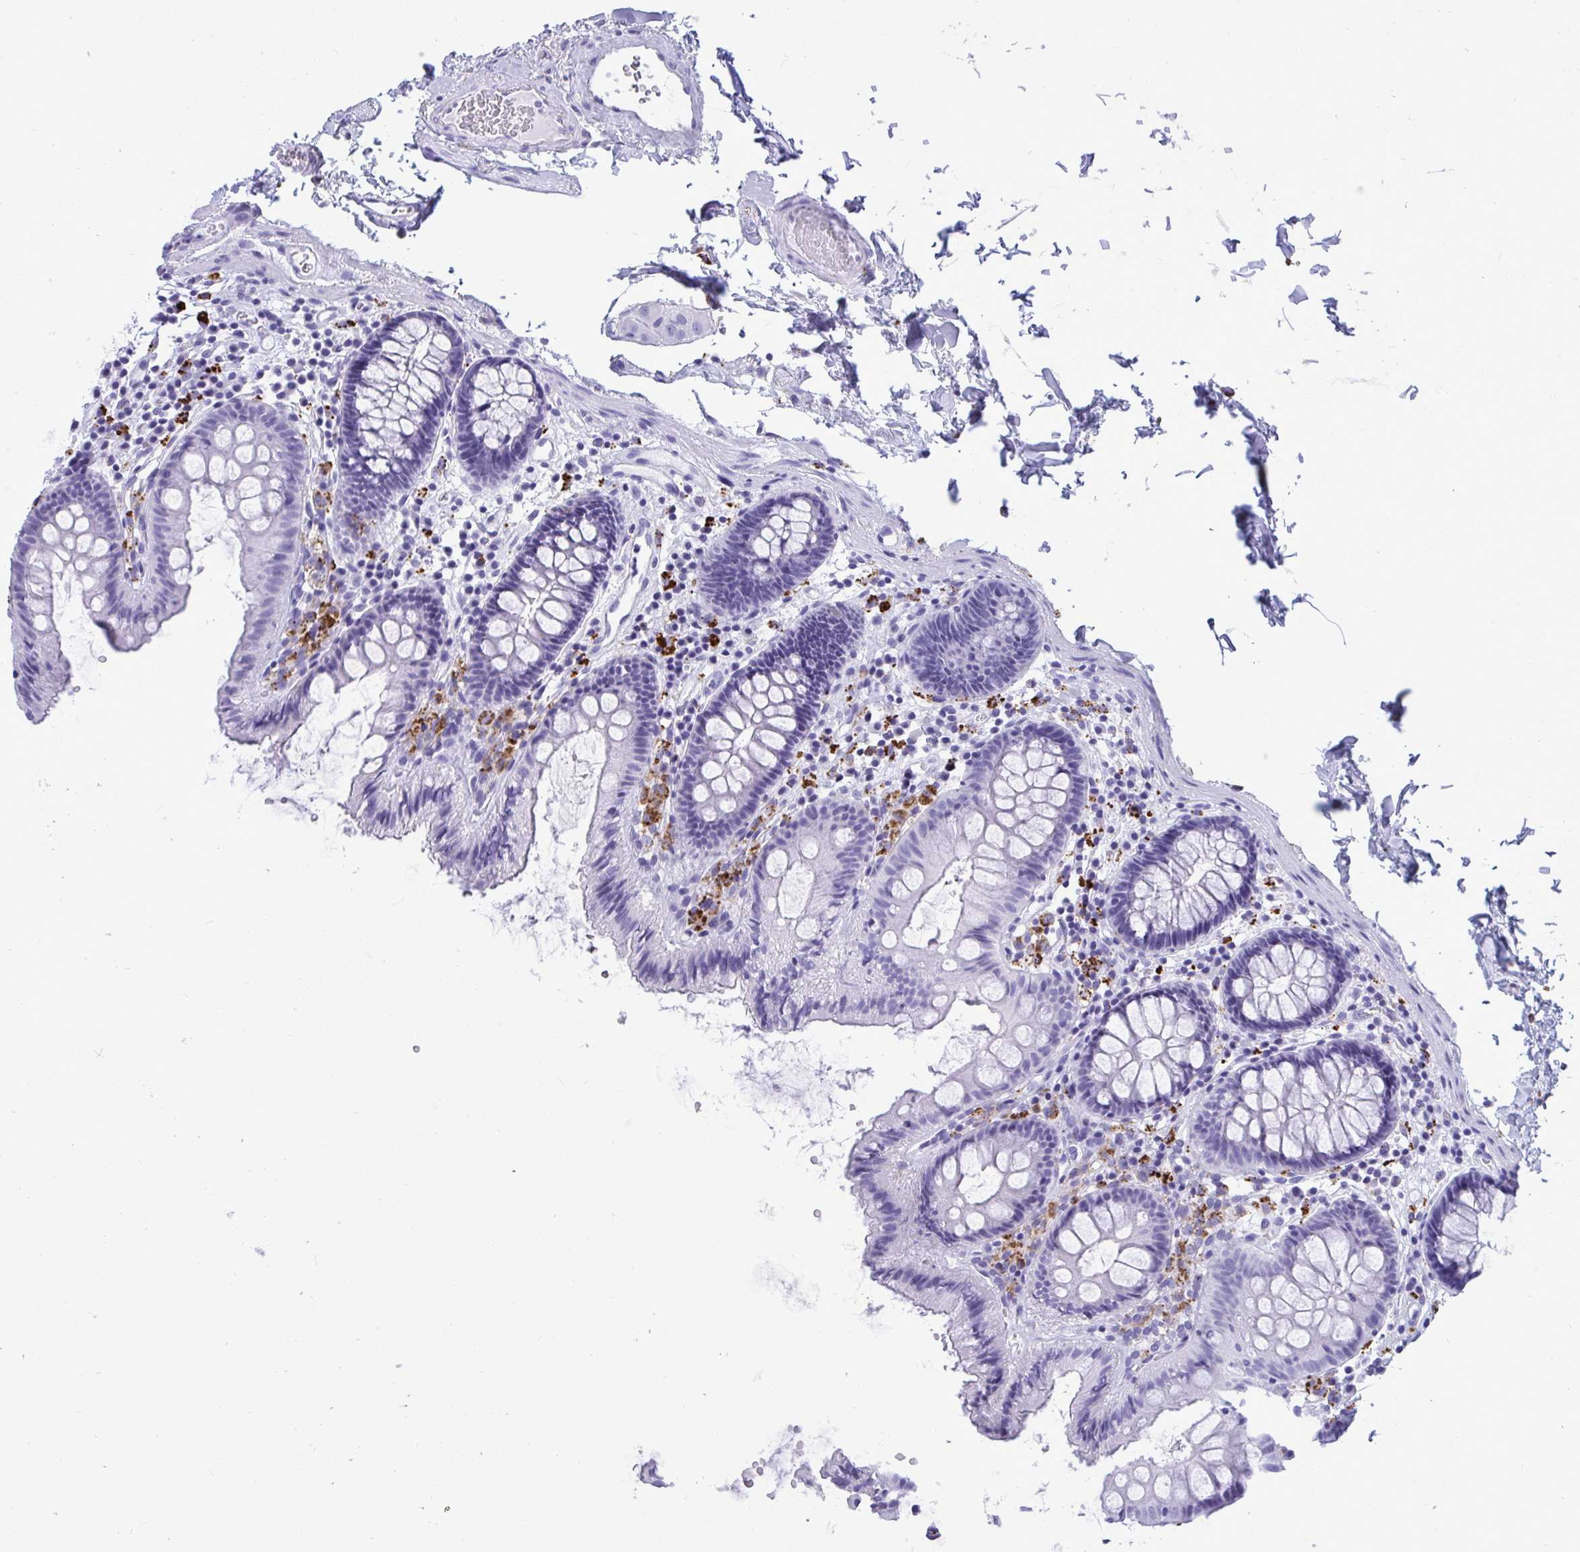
{"staining": {"intensity": "negative", "quantity": "none", "location": "none"}, "tissue": "colon", "cell_type": "Endothelial cells", "image_type": "normal", "snomed": [{"axis": "morphology", "description": "Normal tissue, NOS"}, {"axis": "topography", "description": "Colon"}], "caption": "This is a micrograph of immunohistochemistry staining of normal colon, which shows no positivity in endothelial cells. Brightfield microscopy of IHC stained with DAB (3,3'-diaminobenzidine) (brown) and hematoxylin (blue), captured at high magnification.", "gene": "CPVL", "patient": {"sex": "male", "age": 84}}